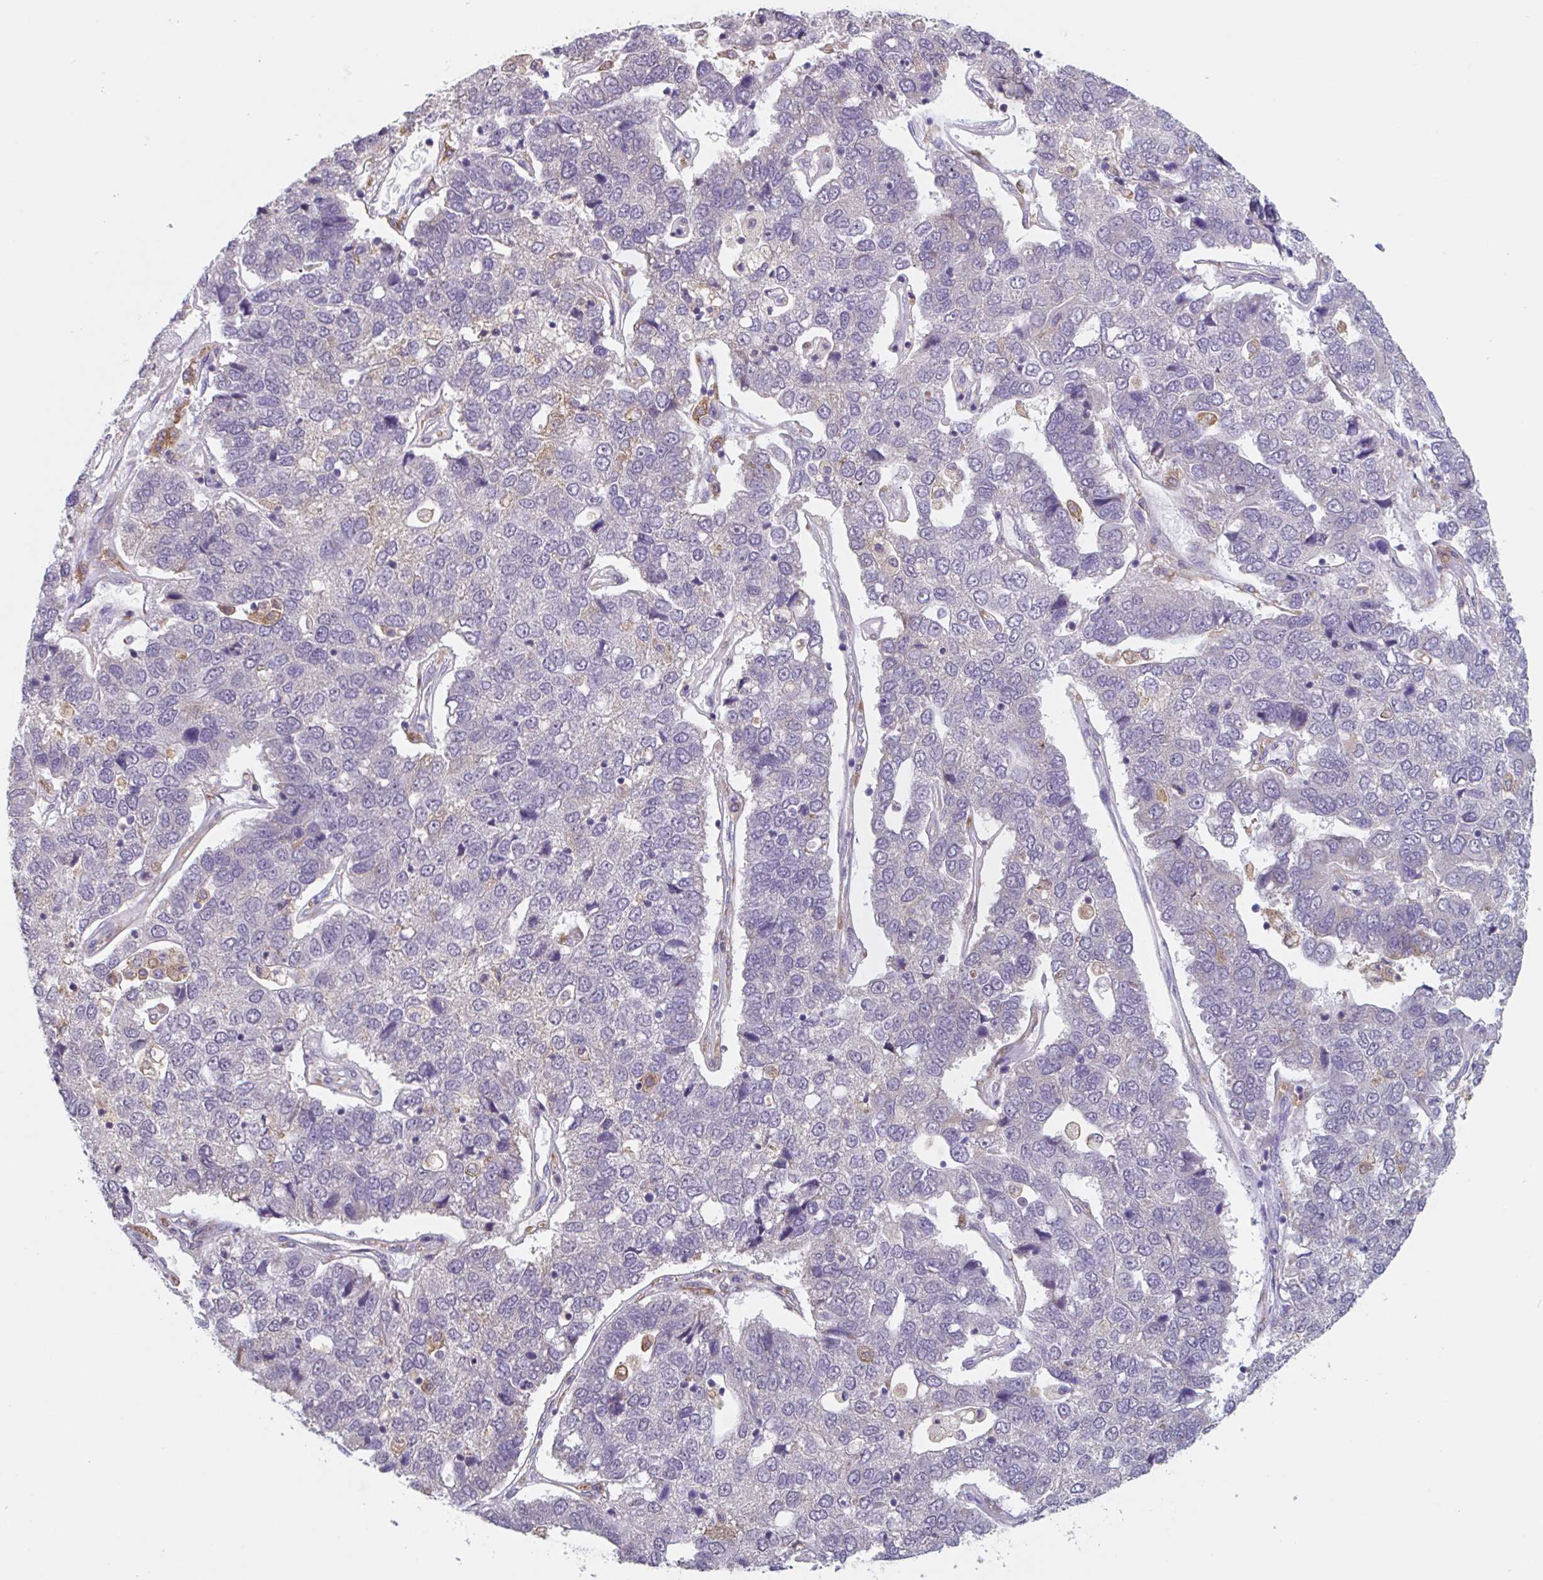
{"staining": {"intensity": "negative", "quantity": "none", "location": "none"}, "tissue": "pancreatic cancer", "cell_type": "Tumor cells", "image_type": "cancer", "snomed": [{"axis": "morphology", "description": "Adenocarcinoma, NOS"}, {"axis": "topography", "description": "Pancreas"}], "caption": "There is no significant positivity in tumor cells of adenocarcinoma (pancreatic).", "gene": "SNX8", "patient": {"sex": "female", "age": 61}}